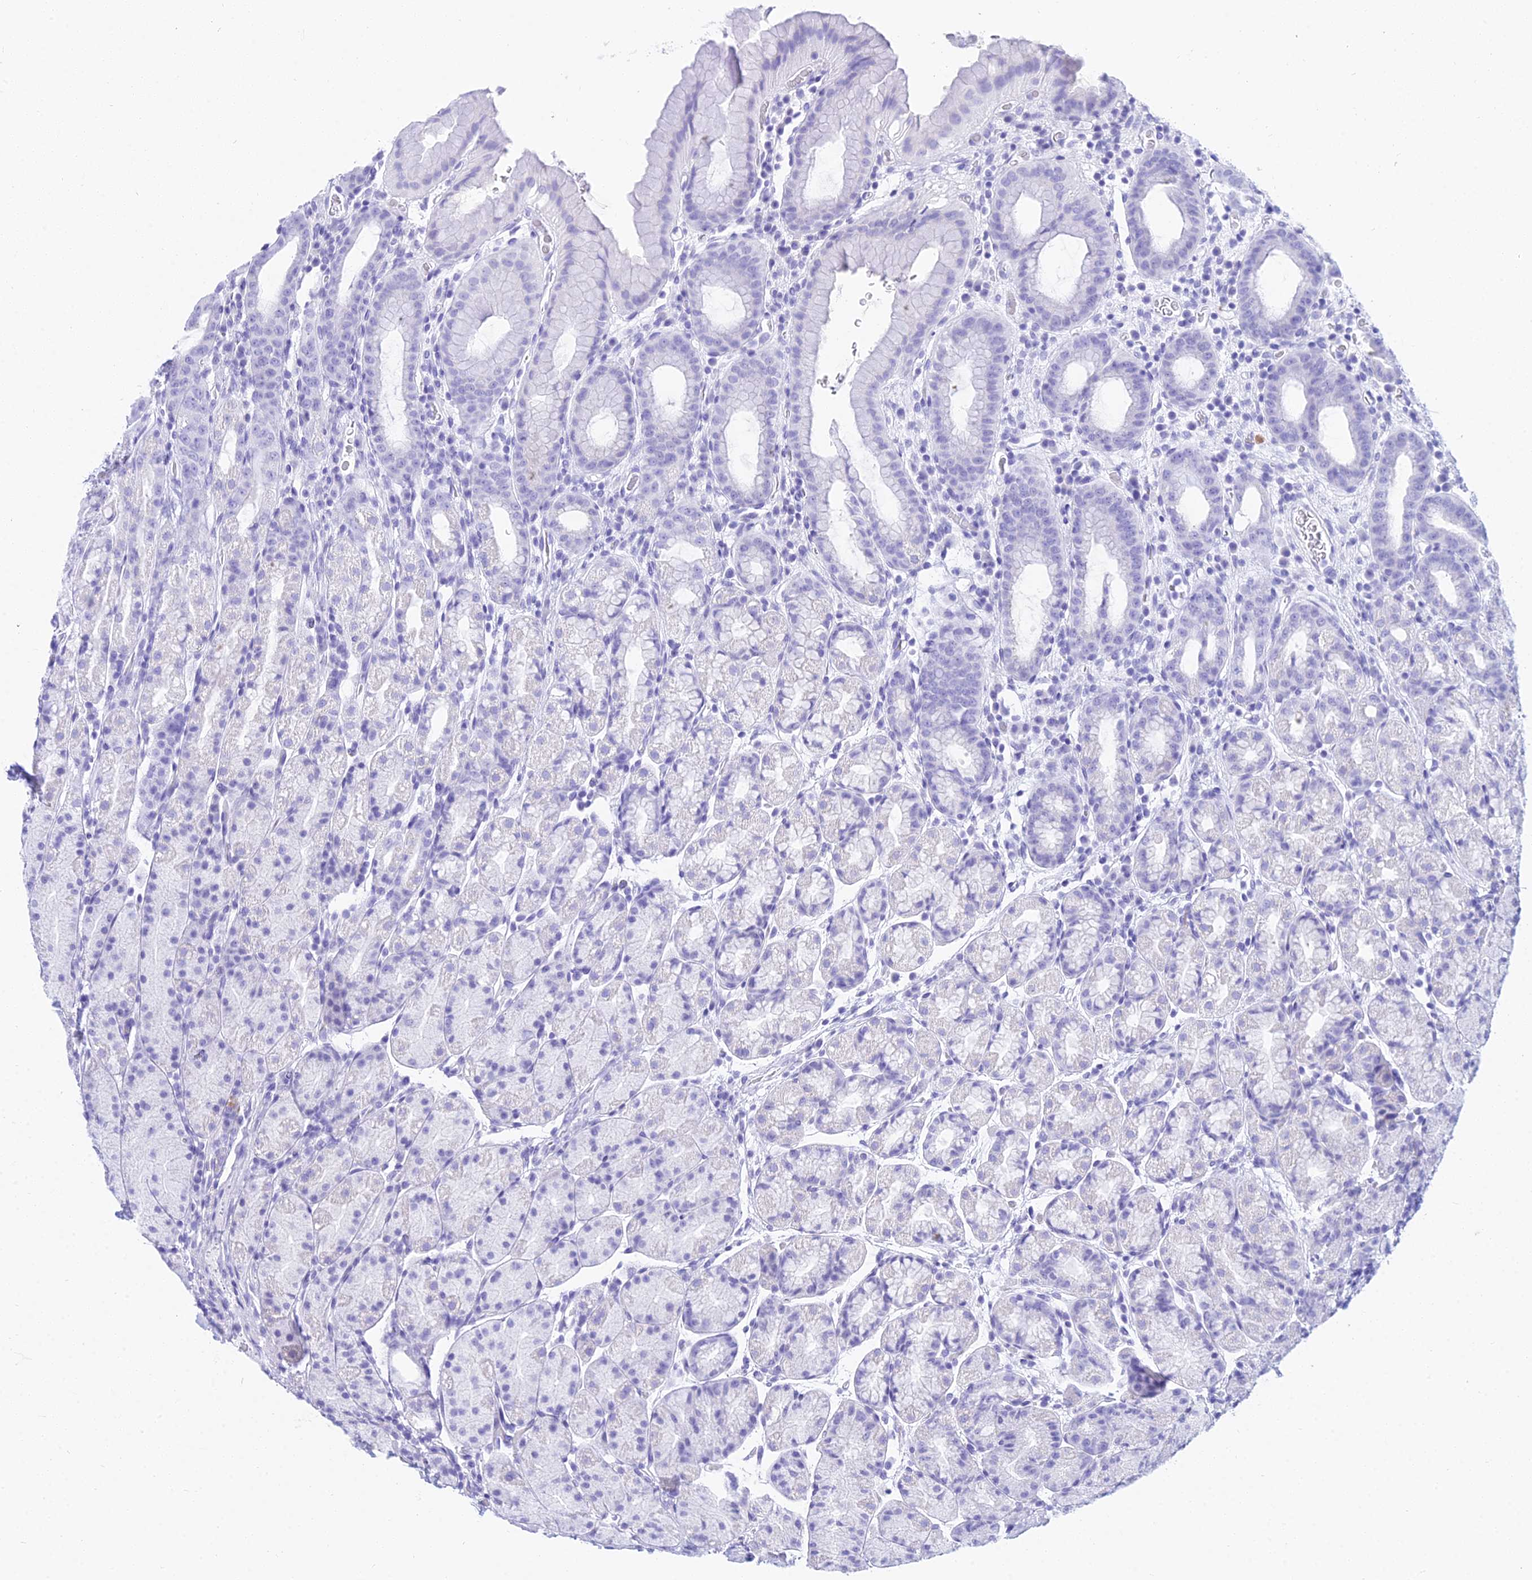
{"staining": {"intensity": "negative", "quantity": "none", "location": "none"}, "tissue": "stomach", "cell_type": "Glandular cells", "image_type": "normal", "snomed": [{"axis": "morphology", "description": "Normal tissue, NOS"}, {"axis": "topography", "description": "Stomach, upper"}, {"axis": "topography", "description": "Stomach, lower"}, {"axis": "topography", "description": "Small intestine"}], "caption": "Immunohistochemistry (IHC) of normal human stomach shows no positivity in glandular cells.", "gene": "PATE4", "patient": {"sex": "male", "age": 68}}